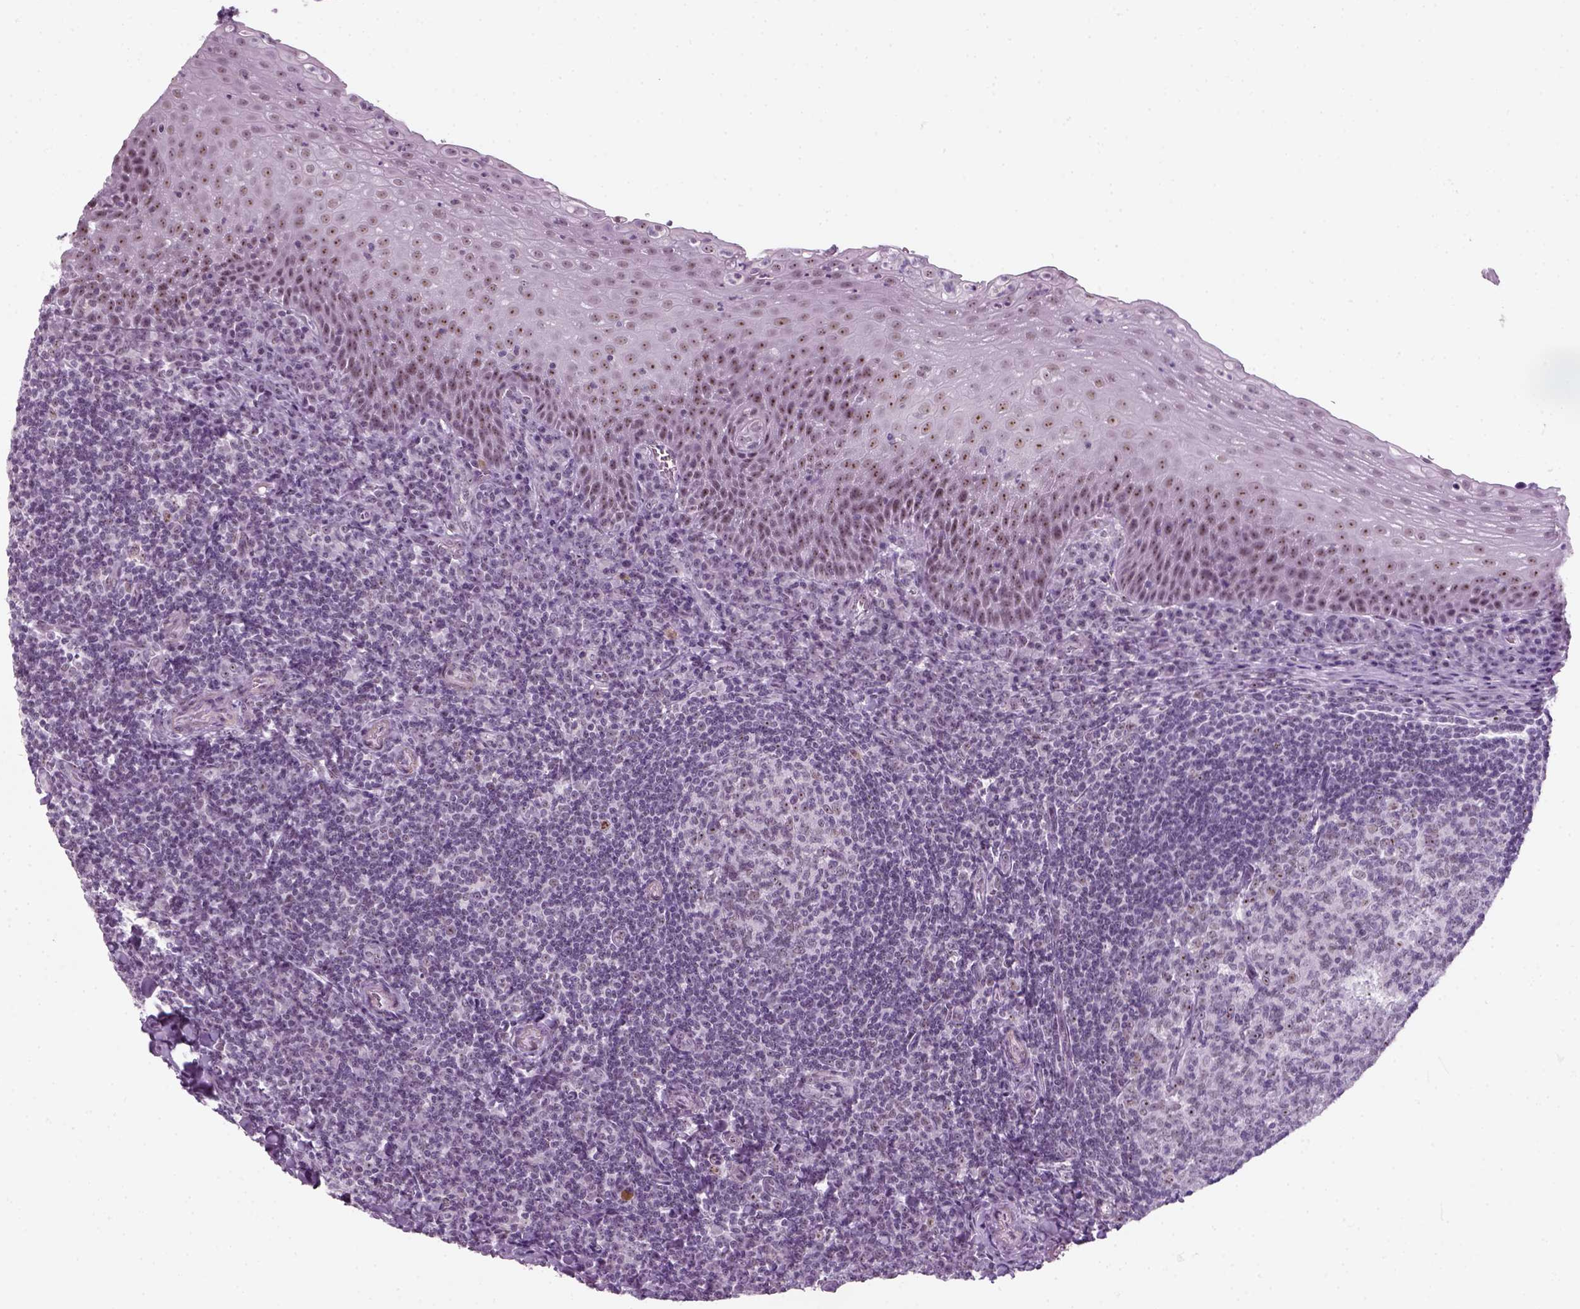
{"staining": {"intensity": "negative", "quantity": "none", "location": "none"}, "tissue": "tonsil", "cell_type": "Germinal center cells", "image_type": "normal", "snomed": [{"axis": "morphology", "description": "Normal tissue, NOS"}, {"axis": "morphology", "description": "Inflammation, NOS"}, {"axis": "topography", "description": "Tonsil"}], "caption": "The immunohistochemistry micrograph has no significant positivity in germinal center cells of tonsil. (DAB (3,3'-diaminobenzidine) immunohistochemistry (IHC), high magnification).", "gene": "ZNF865", "patient": {"sex": "female", "age": 31}}